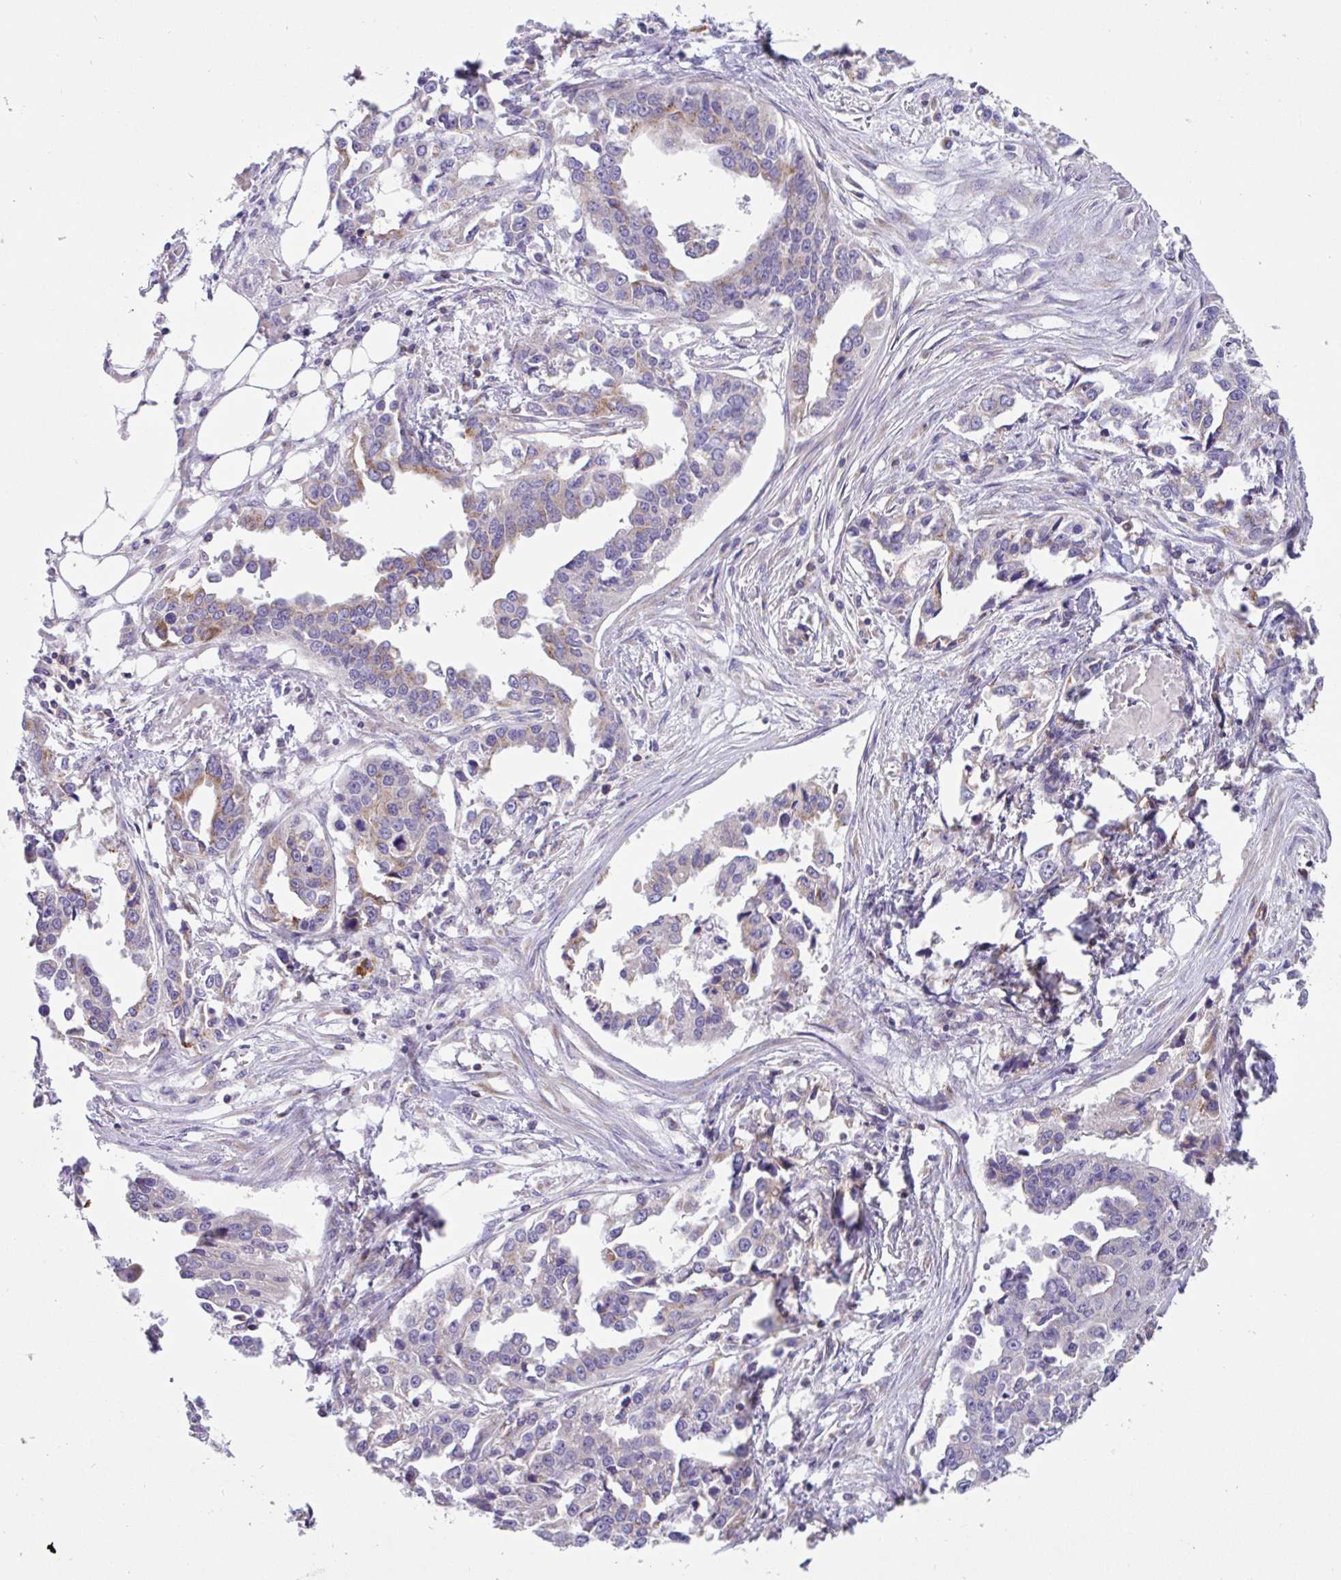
{"staining": {"intensity": "weak", "quantity": "25%-75%", "location": "cytoplasmic/membranous"}, "tissue": "ovarian cancer", "cell_type": "Tumor cells", "image_type": "cancer", "snomed": [{"axis": "morphology", "description": "Cystadenocarcinoma, serous, NOS"}, {"axis": "topography", "description": "Ovary"}], "caption": "The immunohistochemical stain labels weak cytoplasmic/membranous positivity in tumor cells of serous cystadenocarcinoma (ovarian) tissue. The staining was performed using DAB, with brown indicating positive protein expression. Nuclei are stained blue with hematoxylin.", "gene": "MIA3", "patient": {"sex": "female", "age": 75}}